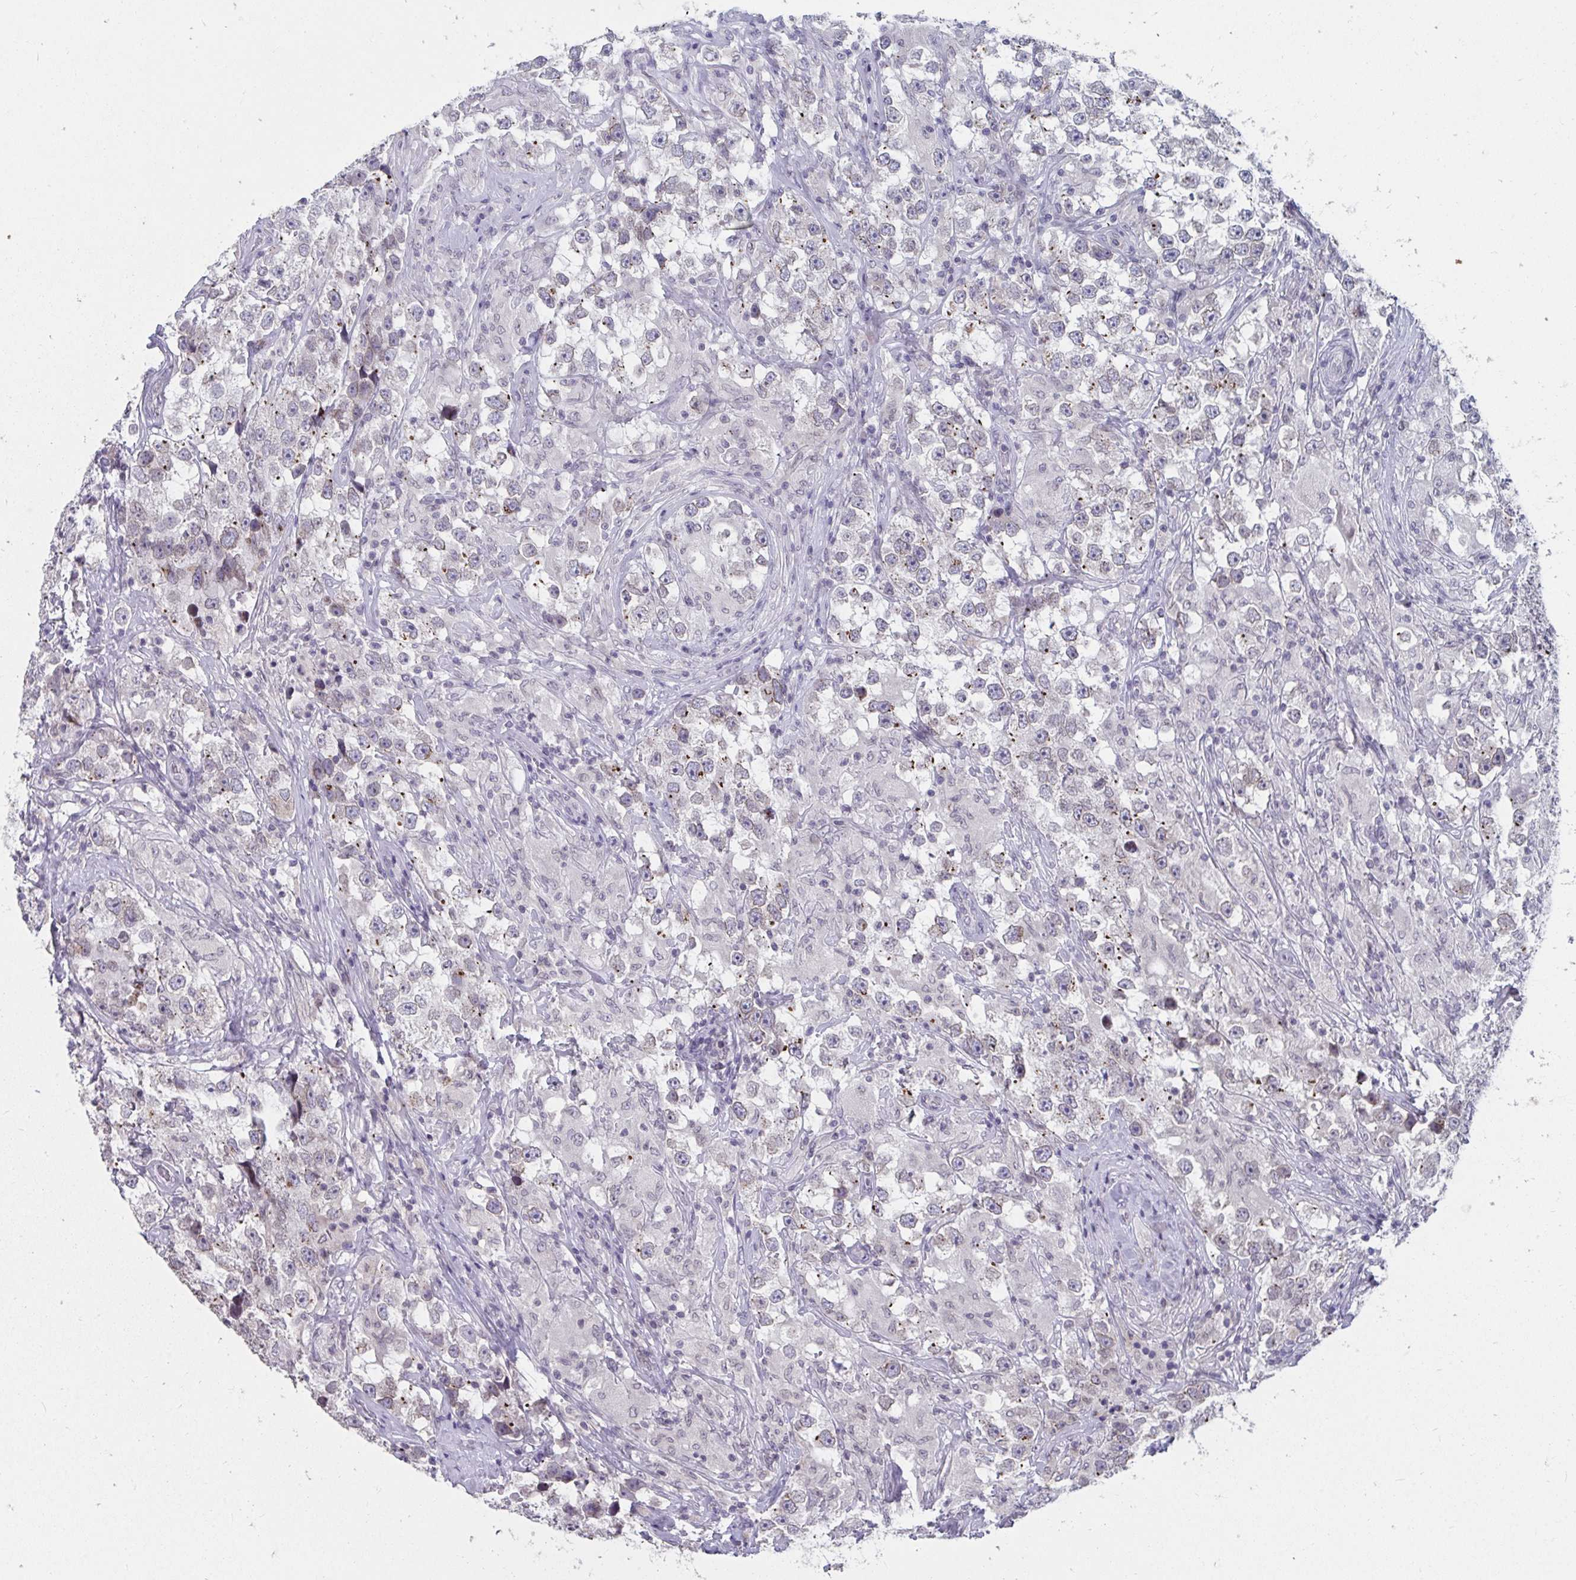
{"staining": {"intensity": "moderate", "quantity": "<25%", "location": "cytoplasmic/membranous"}, "tissue": "testis cancer", "cell_type": "Tumor cells", "image_type": "cancer", "snomed": [{"axis": "morphology", "description": "Seminoma, NOS"}, {"axis": "topography", "description": "Testis"}], "caption": "Immunohistochemical staining of testis seminoma reveals low levels of moderate cytoplasmic/membranous staining in approximately <25% of tumor cells.", "gene": "NUP133", "patient": {"sex": "male", "age": 46}}